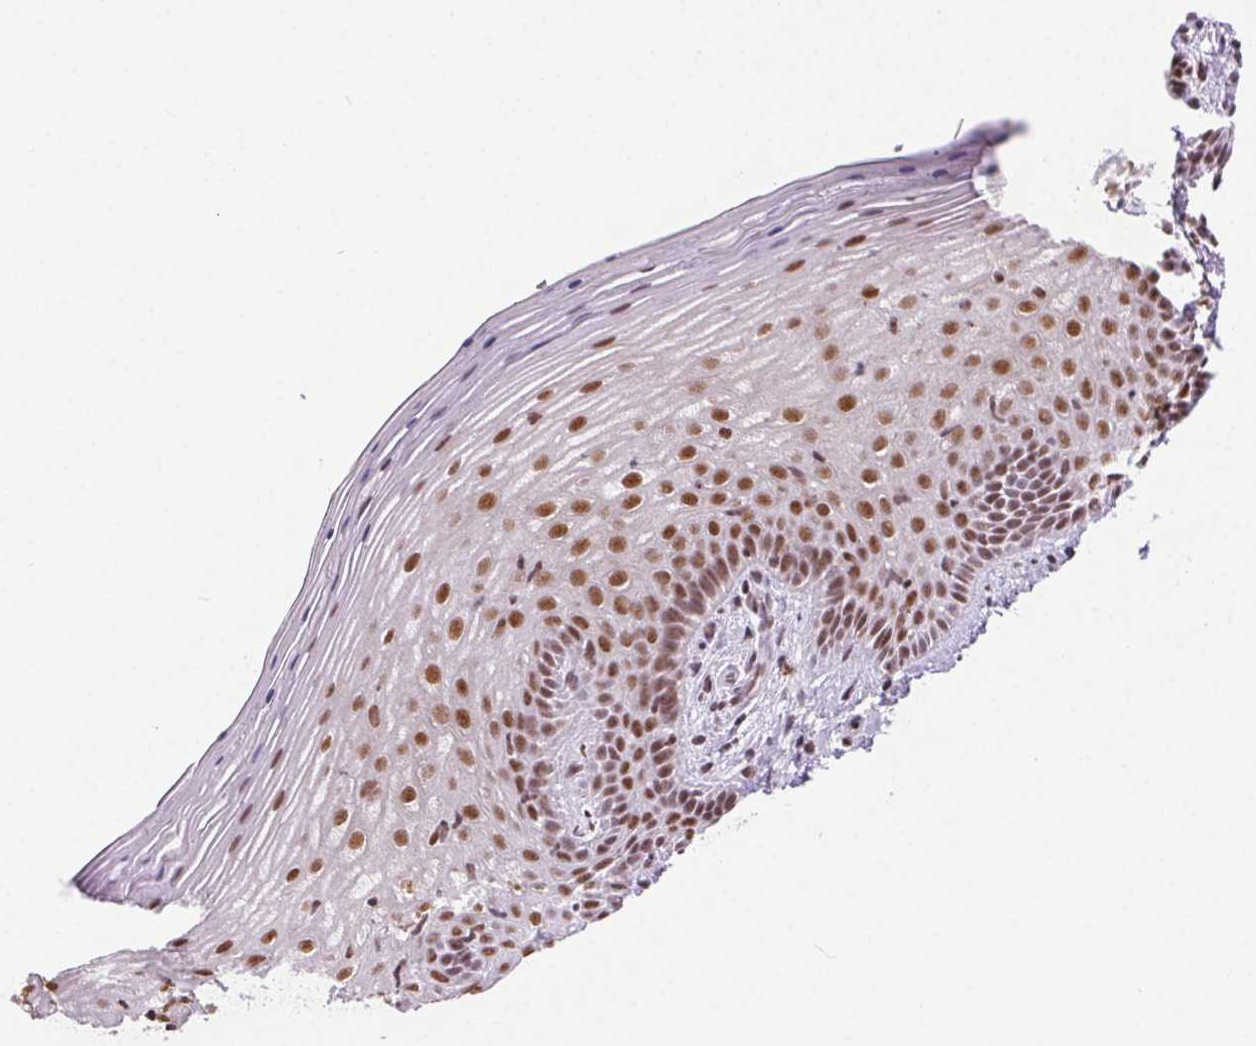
{"staining": {"intensity": "moderate", "quantity": ">75%", "location": "nuclear"}, "tissue": "vagina", "cell_type": "Squamous epithelial cells", "image_type": "normal", "snomed": [{"axis": "morphology", "description": "Normal tissue, NOS"}, {"axis": "topography", "description": "Vagina"}], "caption": "Immunohistochemical staining of benign vagina demonstrates moderate nuclear protein staining in approximately >75% of squamous epithelial cells.", "gene": "TRA2B", "patient": {"sex": "female", "age": 45}}